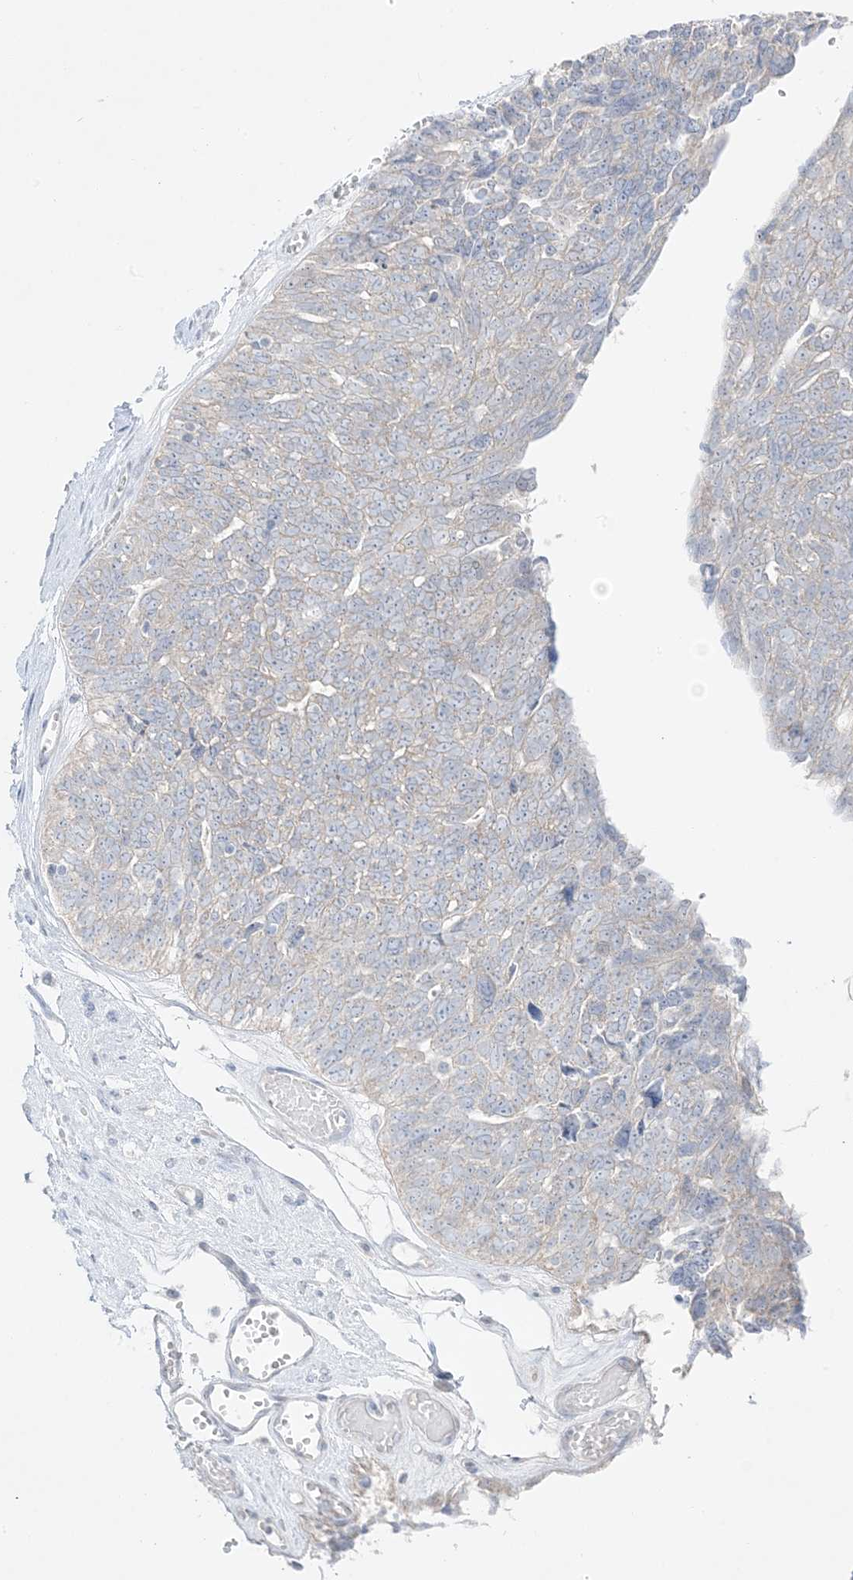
{"staining": {"intensity": "negative", "quantity": "none", "location": "none"}, "tissue": "ovarian cancer", "cell_type": "Tumor cells", "image_type": "cancer", "snomed": [{"axis": "morphology", "description": "Cystadenocarcinoma, serous, NOS"}, {"axis": "topography", "description": "Ovary"}], "caption": "A high-resolution histopathology image shows immunohistochemistry (IHC) staining of ovarian serous cystadenocarcinoma, which demonstrates no significant staining in tumor cells.", "gene": "FAM184A", "patient": {"sex": "female", "age": 79}}